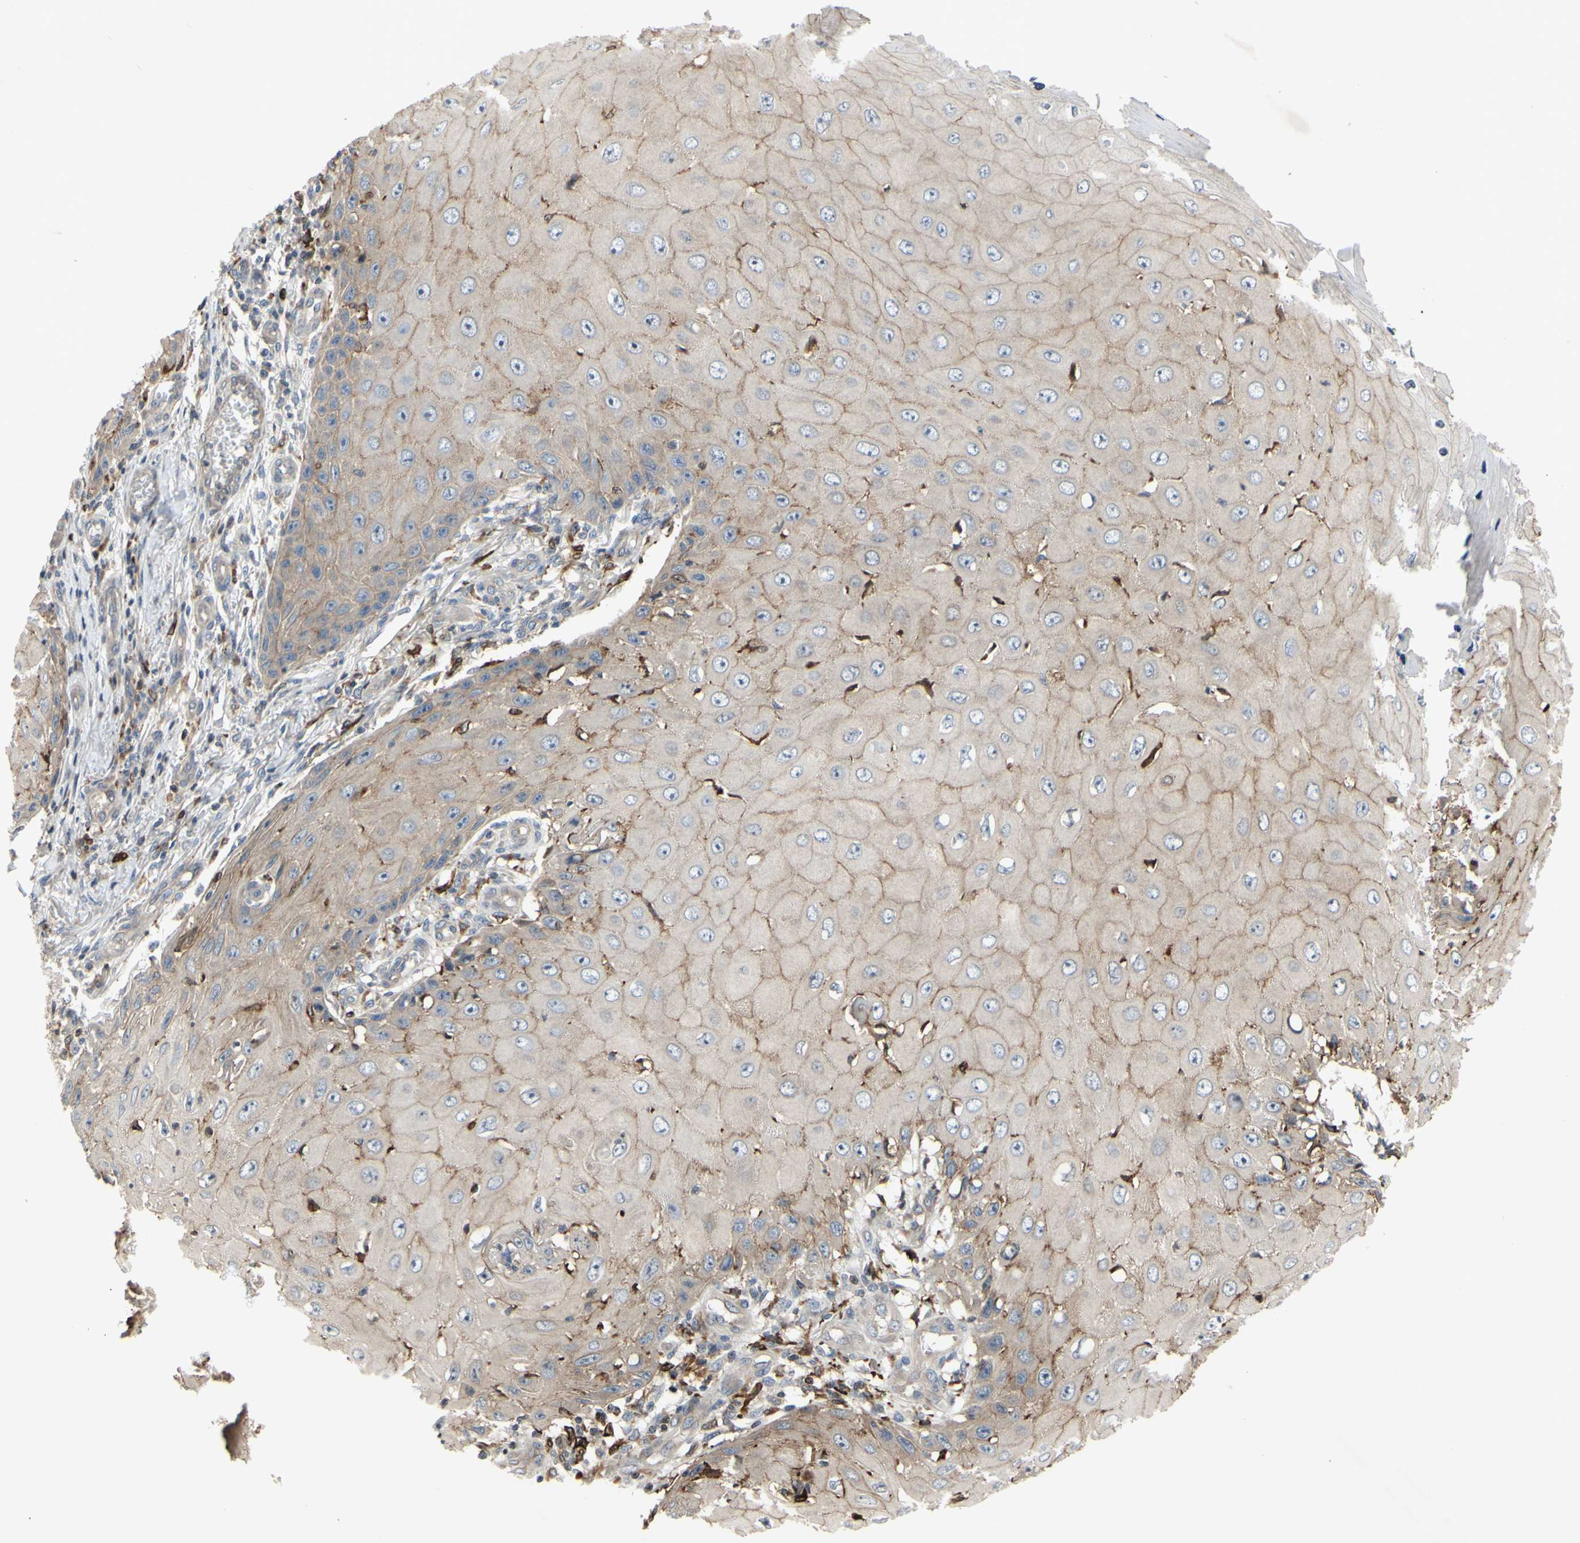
{"staining": {"intensity": "weak", "quantity": ">75%", "location": "cytoplasmic/membranous"}, "tissue": "skin cancer", "cell_type": "Tumor cells", "image_type": "cancer", "snomed": [{"axis": "morphology", "description": "Squamous cell carcinoma, NOS"}, {"axis": "topography", "description": "Skin"}], "caption": "A brown stain labels weak cytoplasmic/membranous expression of a protein in skin cancer tumor cells. The staining was performed using DAB, with brown indicating positive protein expression. Nuclei are stained blue with hematoxylin.", "gene": "PLXNA2", "patient": {"sex": "female", "age": 73}}